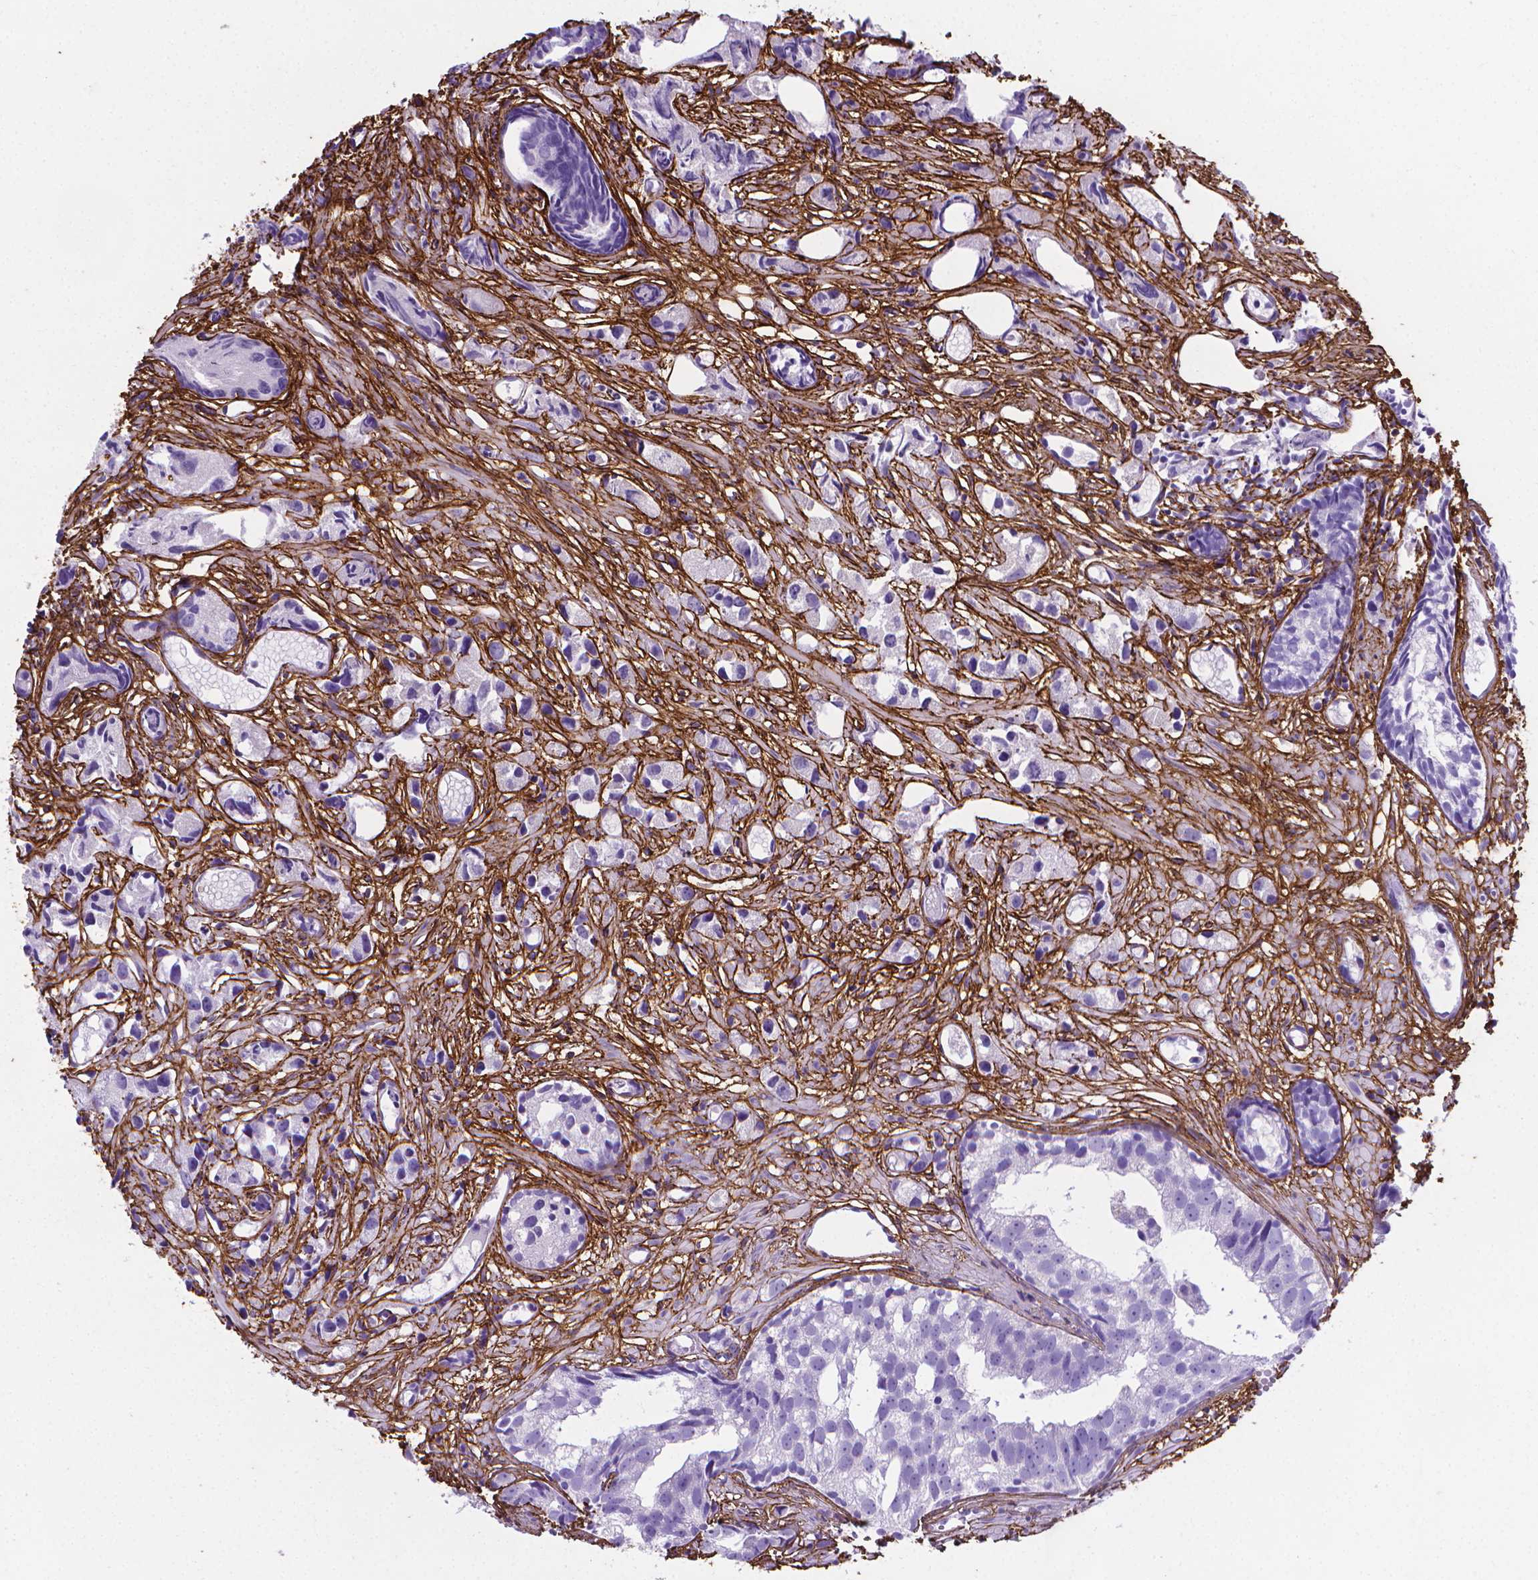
{"staining": {"intensity": "negative", "quantity": "none", "location": "none"}, "tissue": "prostate cancer", "cell_type": "Tumor cells", "image_type": "cancer", "snomed": [{"axis": "morphology", "description": "Adenocarcinoma, High grade"}, {"axis": "topography", "description": "Prostate"}], "caption": "An image of adenocarcinoma (high-grade) (prostate) stained for a protein displays no brown staining in tumor cells.", "gene": "MFAP2", "patient": {"sex": "male", "age": 68}}